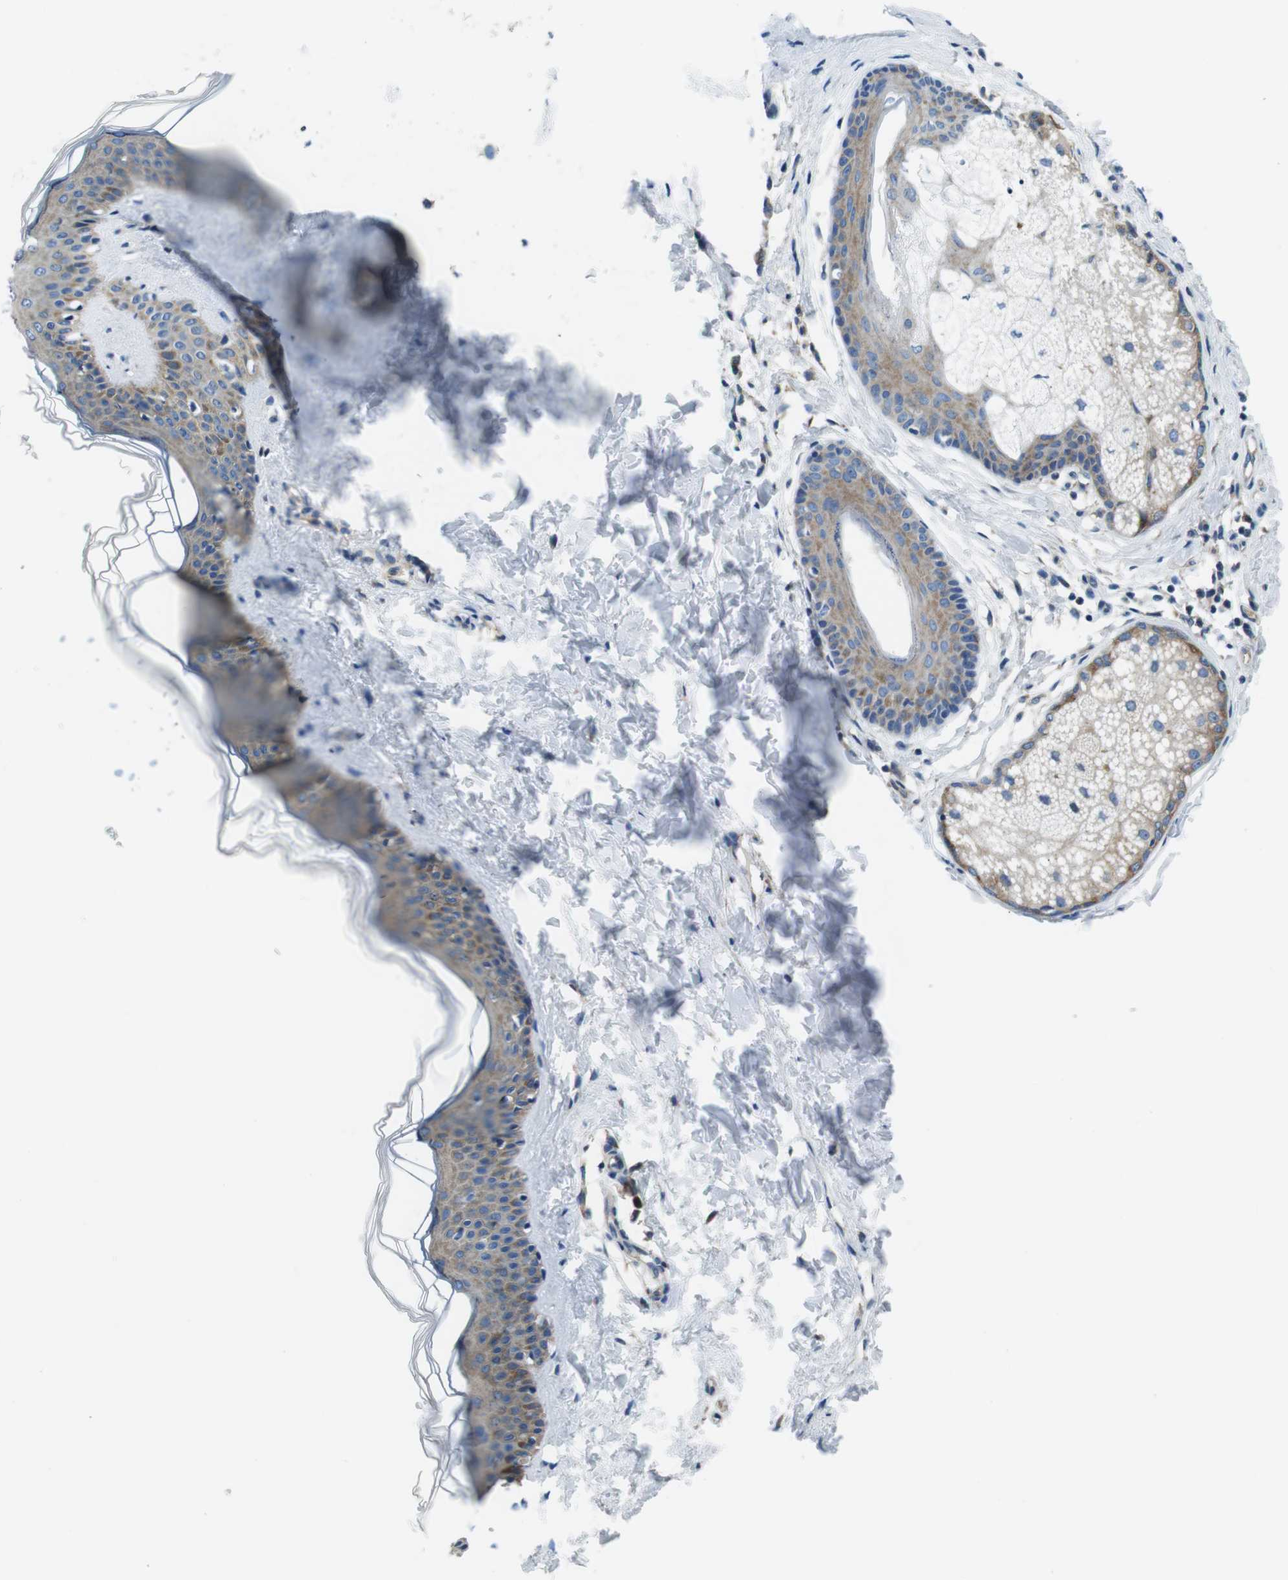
{"staining": {"intensity": "negative", "quantity": "none", "location": "none"}, "tissue": "skin", "cell_type": "Fibroblasts", "image_type": "normal", "snomed": [{"axis": "morphology", "description": "Normal tissue, NOS"}, {"axis": "topography", "description": "Skin"}], "caption": "Fibroblasts are negative for protein expression in benign human skin.", "gene": "EIF2B5", "patient": {"sex": "female", "age": 41}}